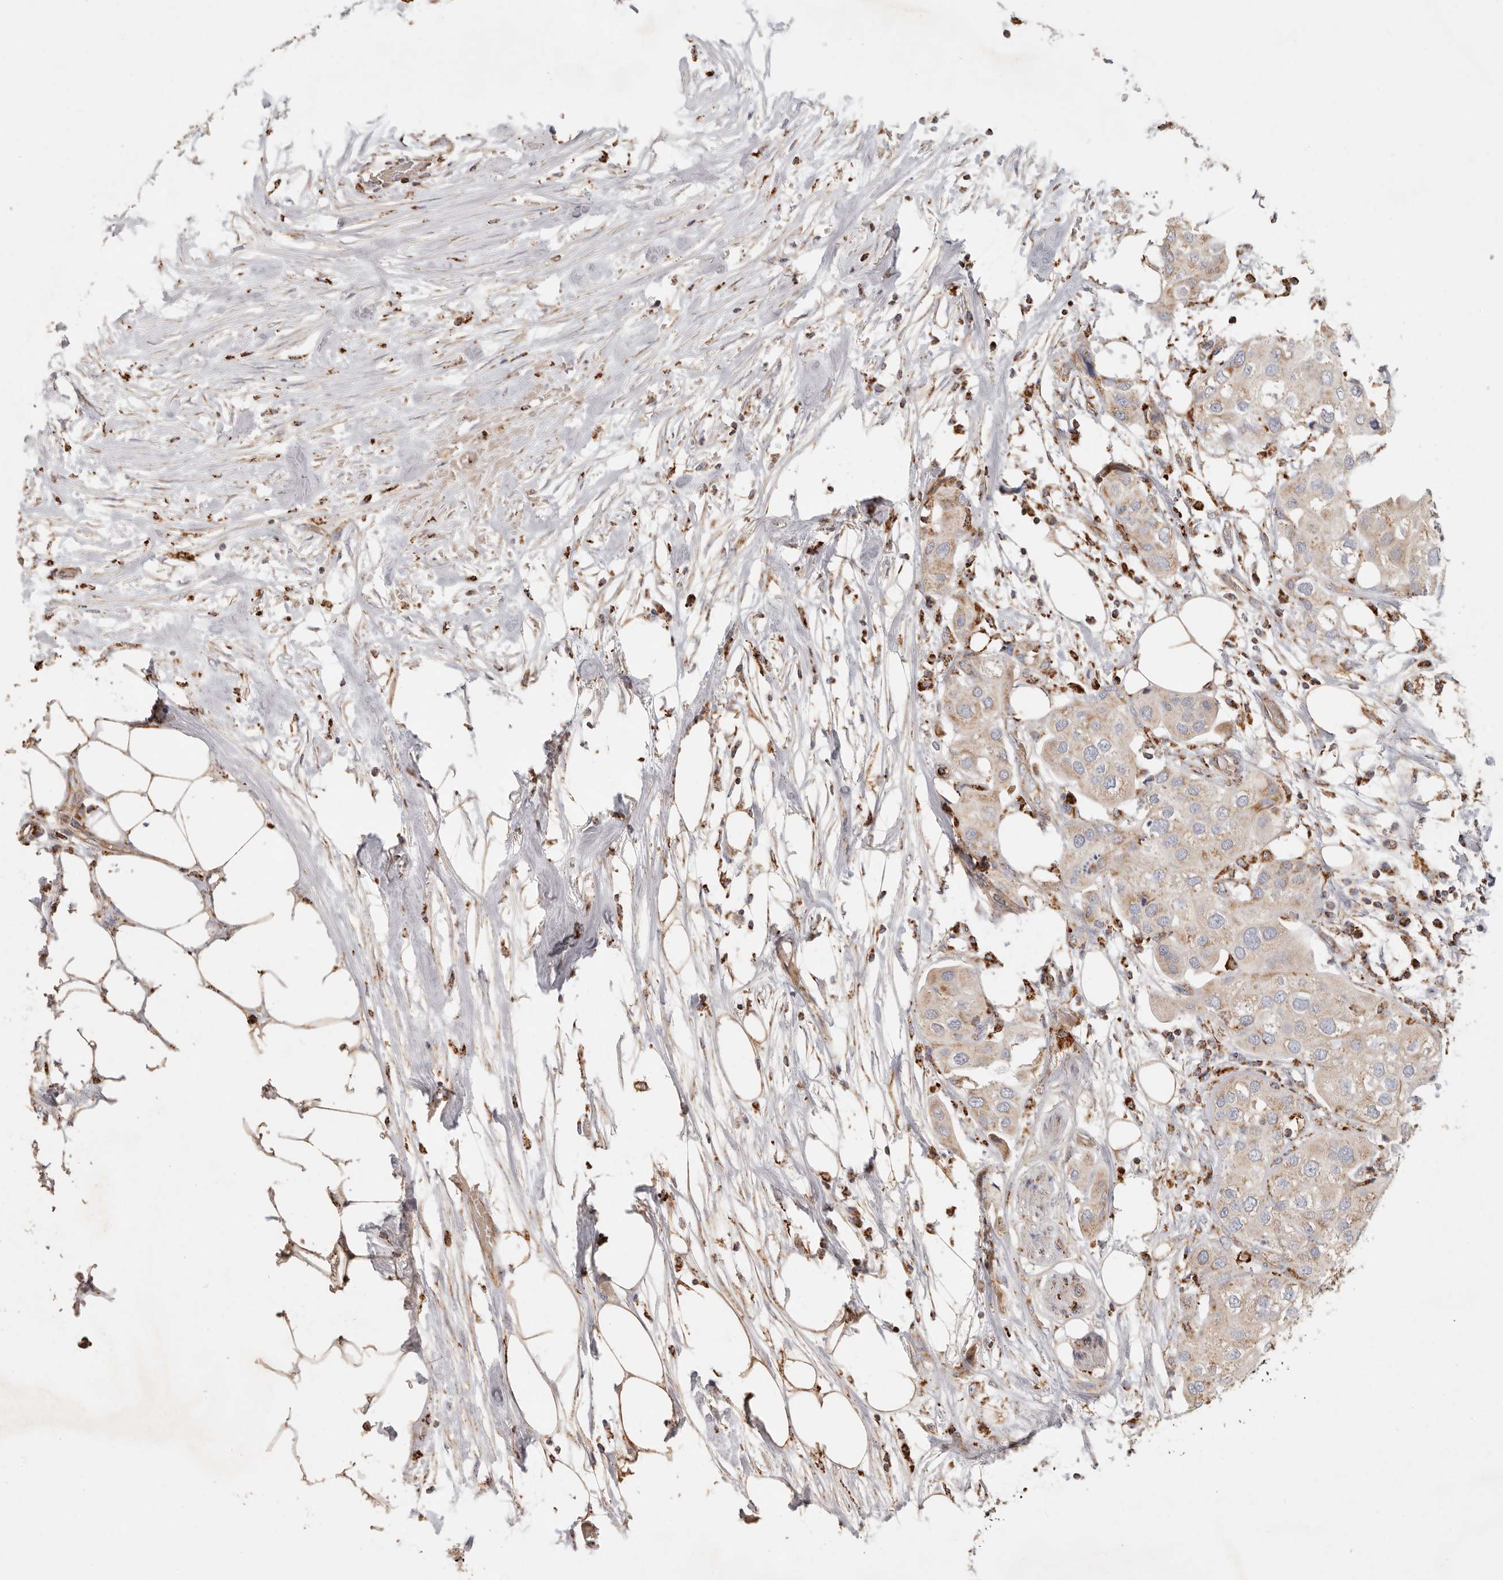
{"staining": {"intensity": "weak", "quantity": ">75%", "location": "cytoplasmic/membranous"}, "tissue": "urothelial cancer", "cell_type": "Tumor cells", "image_type": "cancer", "snomed": [{"axis": "morphology", "description": "Urothelial carcinoma, High grade"}, {"axis": "topography", "description": "Urinary bladder"}], "caption": "Tumor cells show low levels of weak cytoplasmic/membranous positivity in approximately >75% of cells in urothelial carcinoma (high-grade). (DAB IHC, brown staining for protein, blue staining for nuclei).", "gene": "ARHGEF10L", "patient": {"sex": "male", "age": 64}}